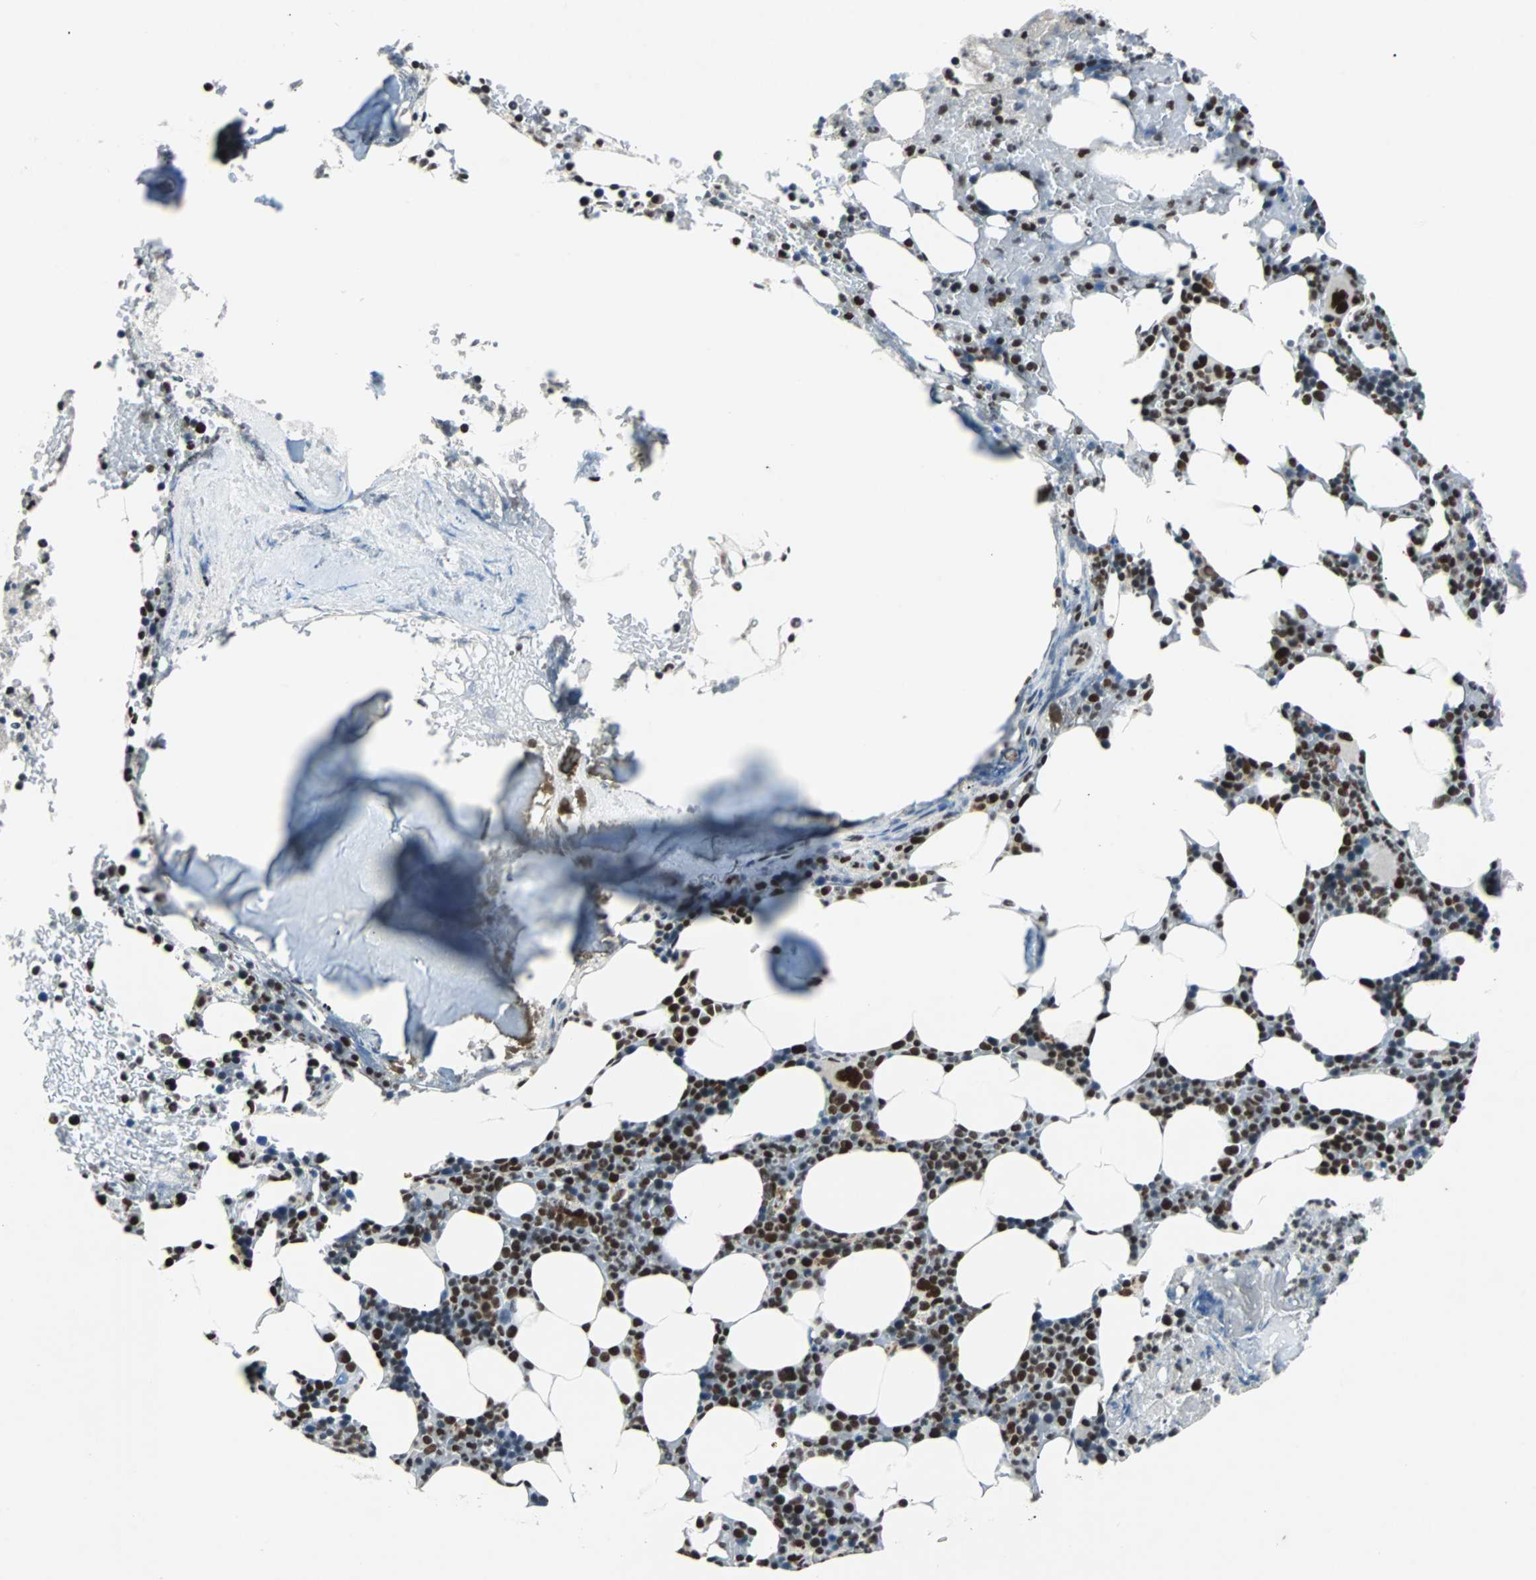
{"staining": {"intensity": "strong", "quantity": "25%-75%", "location": "nuclear"}, "tissue": "bone marrow", "cell_type": "Hematopoietic cells", "image_type": "normal", "snomed": [{"axis": "morphology", "description": "Normal tissue, NOS"}, {"axis": "topography", "description": "Bone marrow"}], "caption": "IHC of unremarkable bone marrow demonstrates high levels of strong nuclear staining in approximately 25%-75% of hematopoietic cells. (DAB (3,3'-diaminobenzidine) IHC, brown staining for protein, blue staining for nuclei).", "gene": "GATAD2A", "patient": {"sex": "female", "age": 73}}